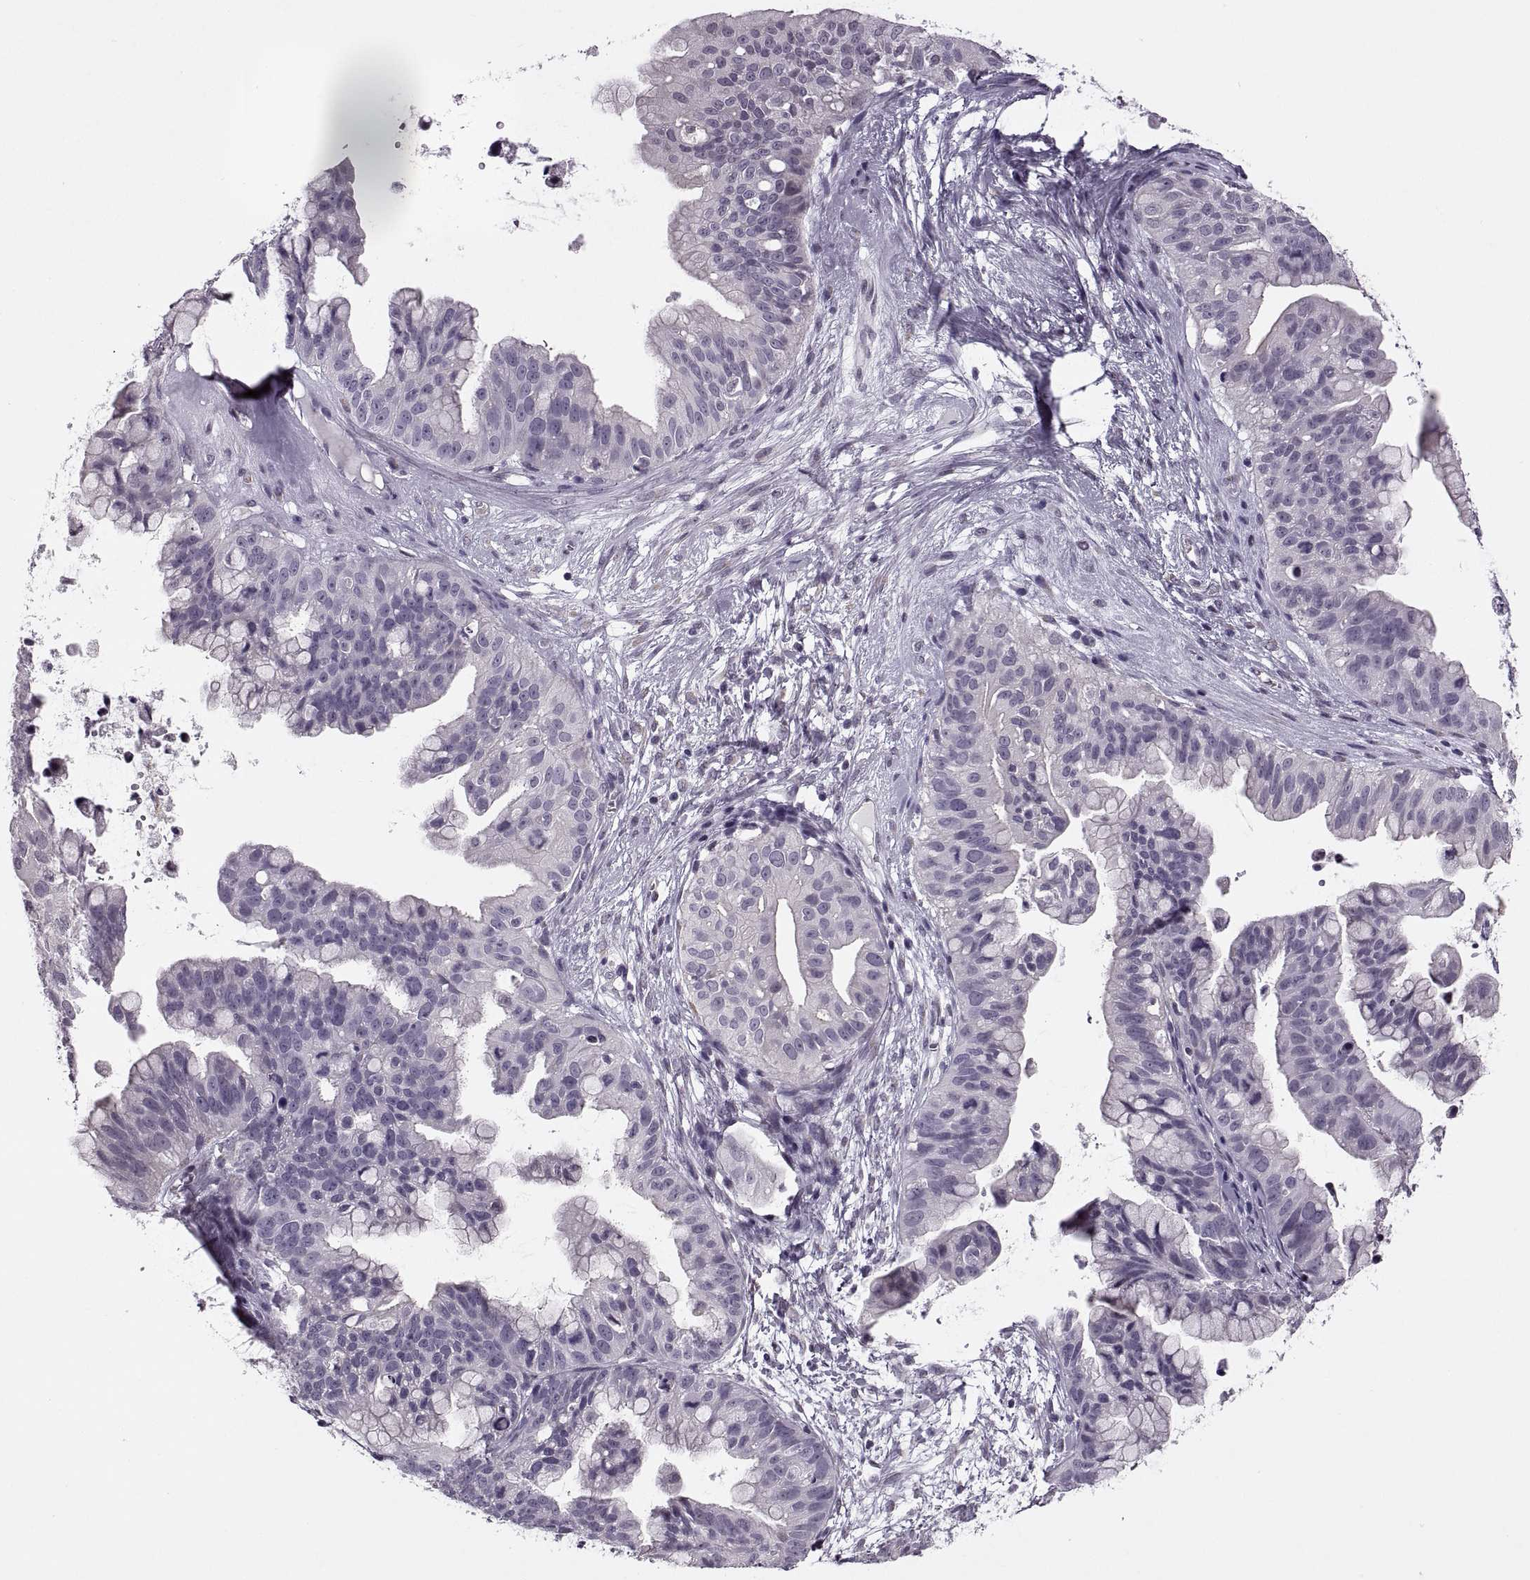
{"staining": {"intensity": "negative", "quantity": "none", "location": "none"}, "tissue": "ovarian cancer", "cell_type": "Tumor cells", "image_type": "cancer", "snomed": [{"axis": "morphology", "description": "Cystadenocarcinoma, mucinous, NOS"}, {"axis": "topography", "description": "Ovary"}], "caption": "Tumor cells are negative for brown protein staining in ovarian cancer (mucinous cystadenocarcinoma). (DAB (3,3'-diaminobenzidine) immunohistochemistry, high magnification).", "gene": "PRSS37", "patient": {"sex": "female", "age": 76}}